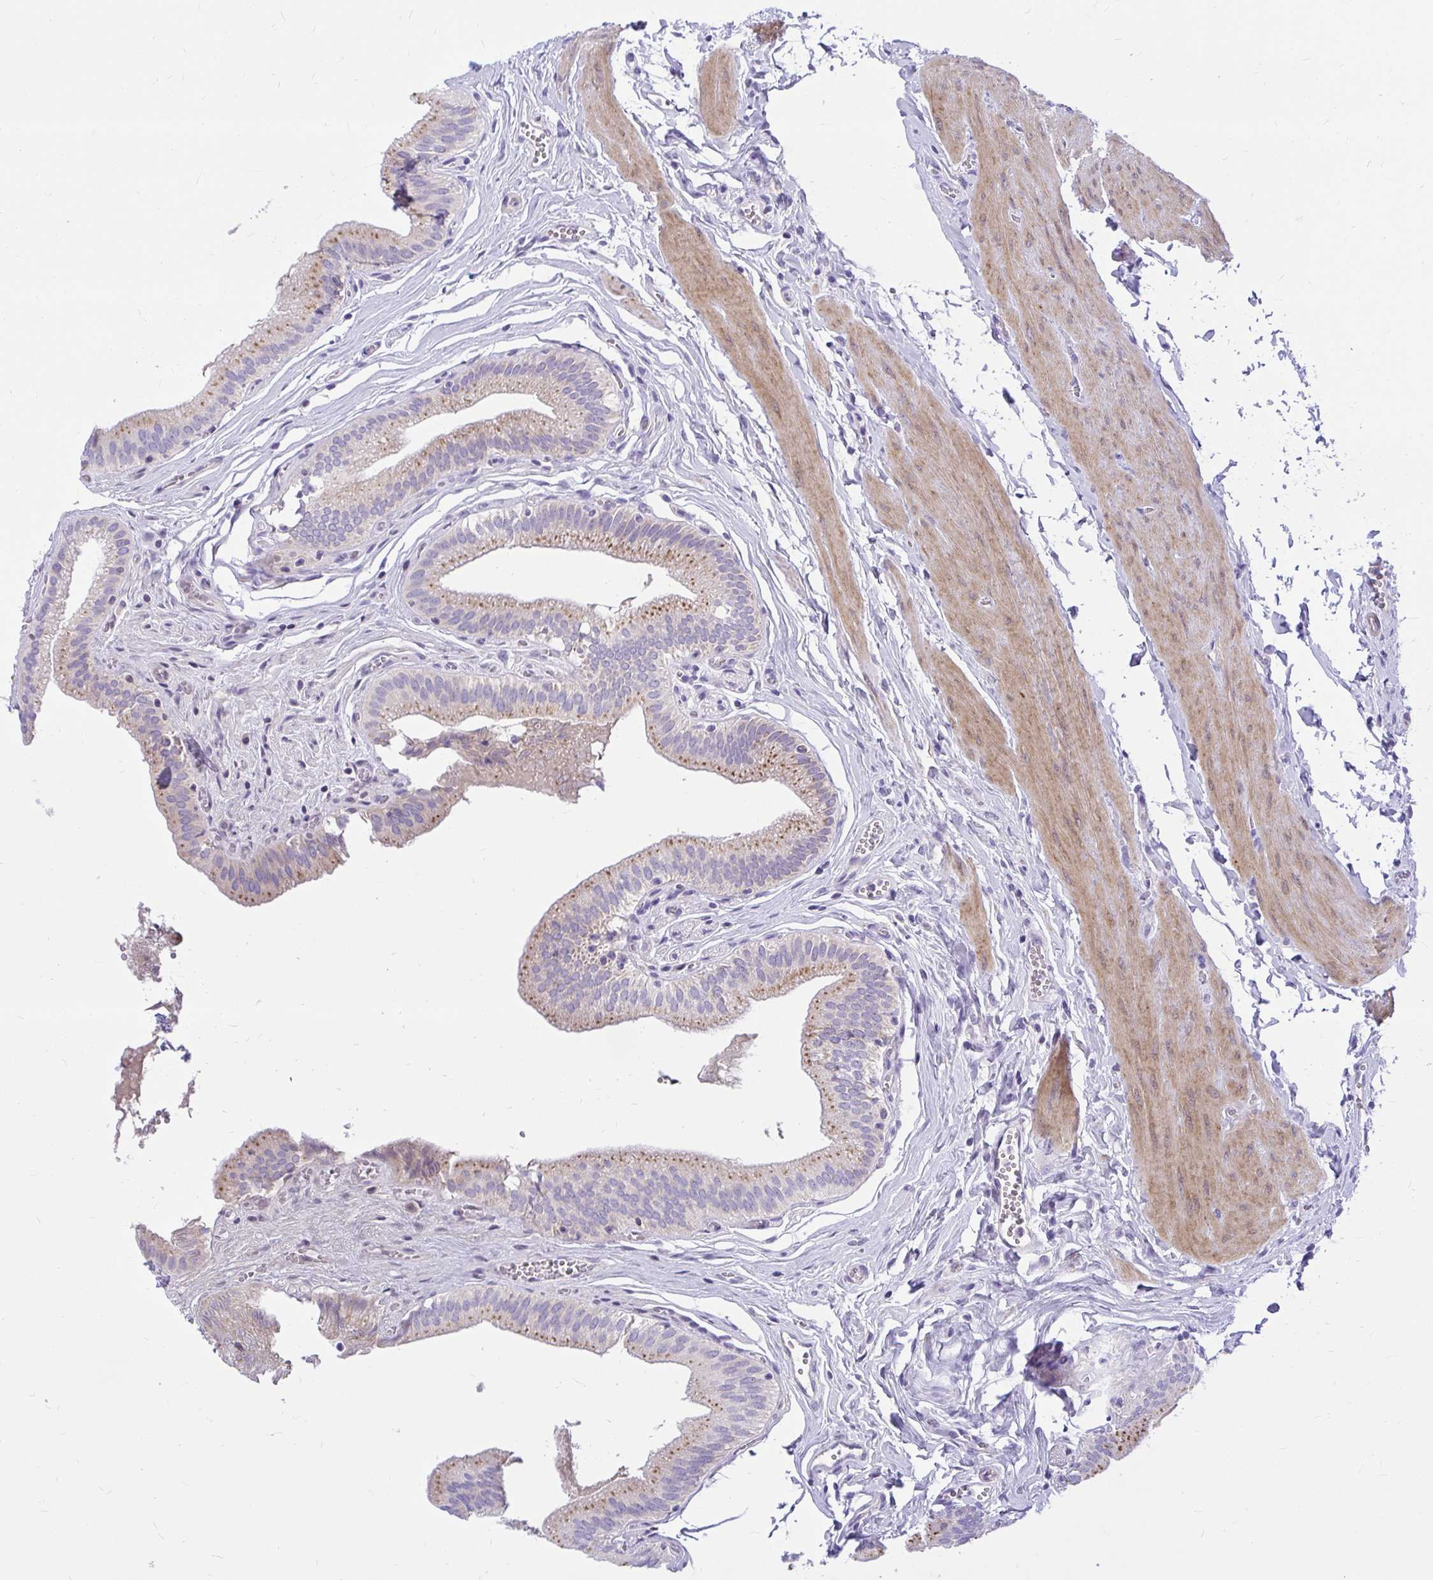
{"staining": {"intensity": "moderate", "quantity": "25%-75%", "location": "cytoplasmic/membranous"}, "tissue": "gallbladder", "cell_type": "Glandular cells", "image_type": "normal", "snomed": [{"axis": "morphology", "description": "Normal tissue, NOS"}, {"axis": "topography", "description": "Gallbladder"}, {"axis": "topography", "description": "Peripheral nerve tissue"}], "caption": "Protein staining of normal gallbladder displays moderate cytoplasmic/membranous positivity in approximately 25%-75% of glandular cells. Nuclei are stained in blue.", "gene": "PKN3", "patient": {"sex": "male", "age": 17}}